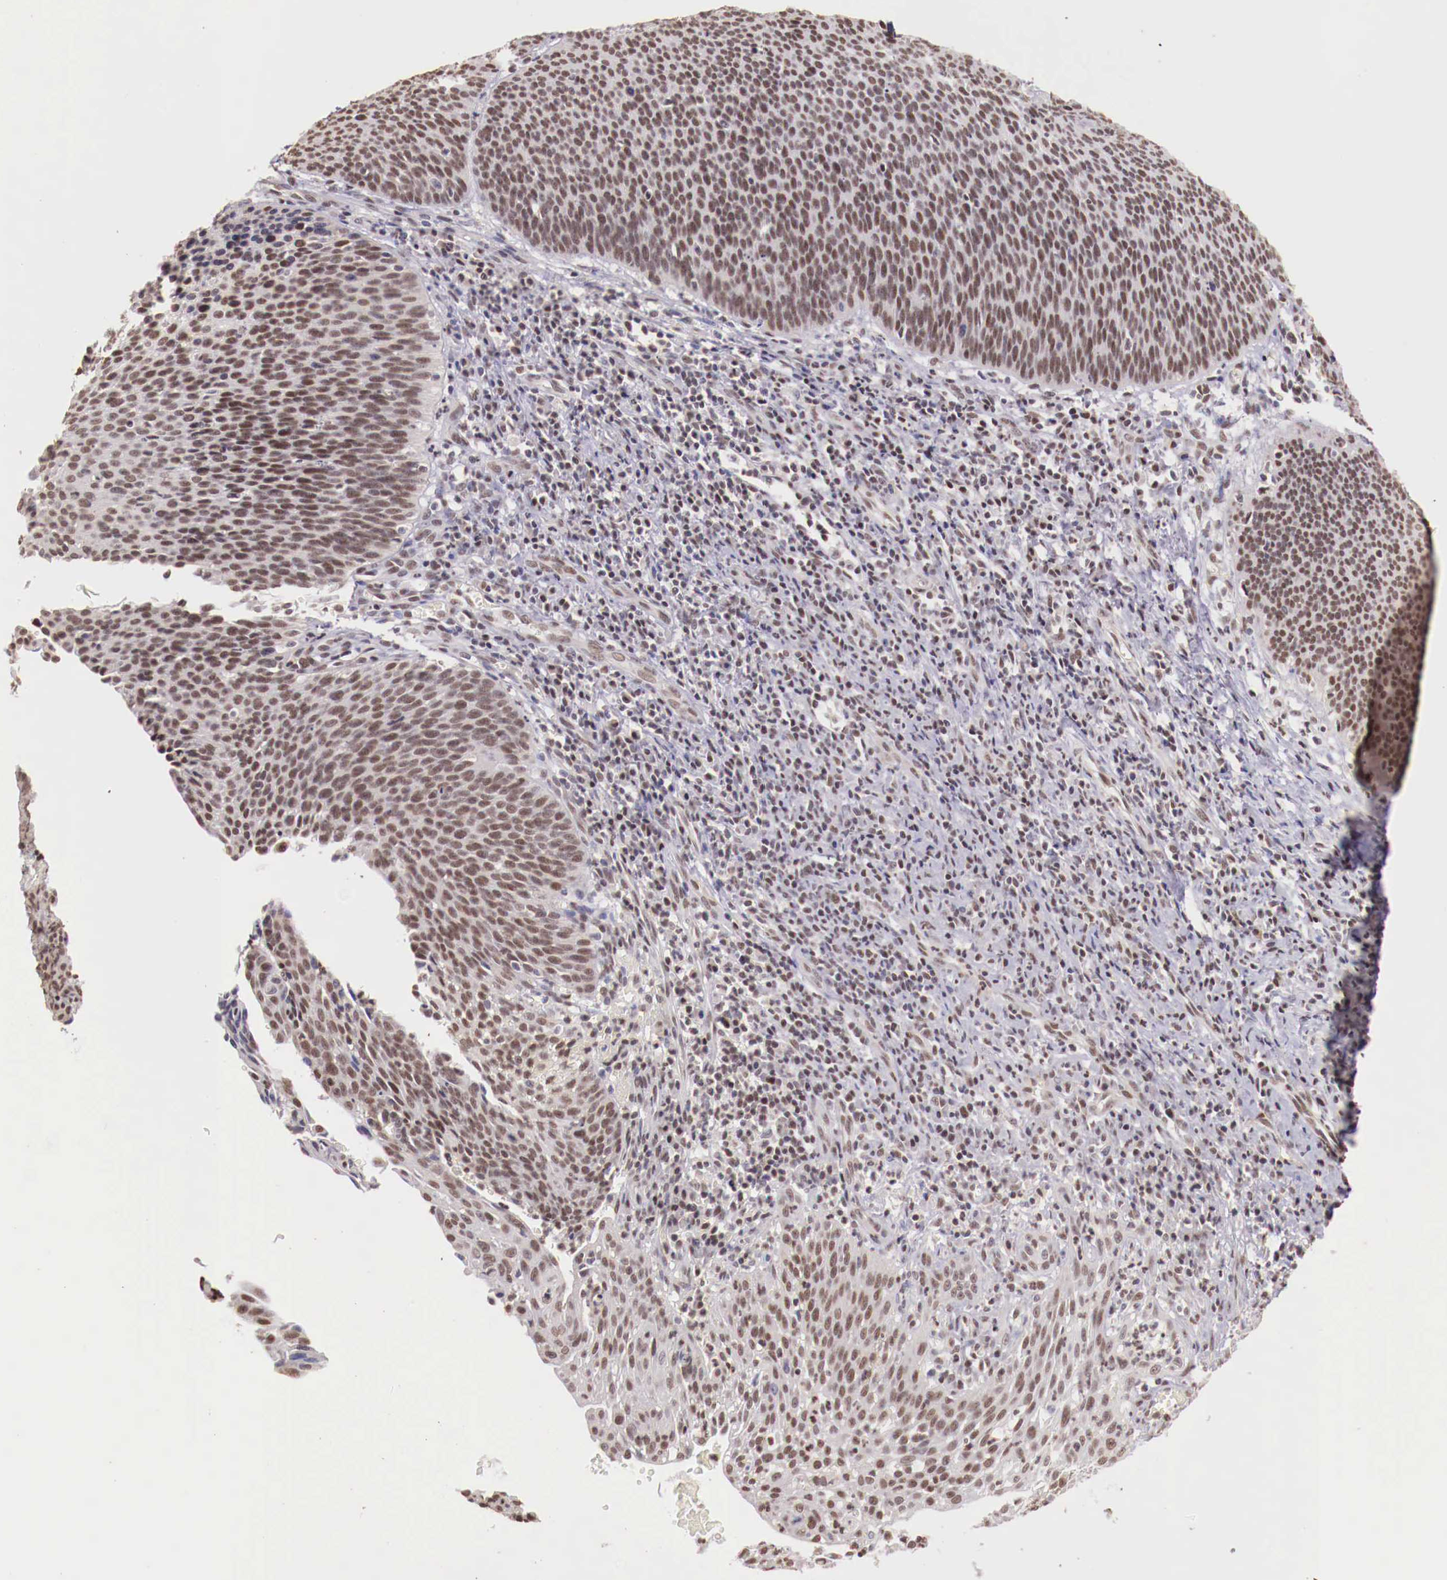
{"staining": {"intensity": "weak", "quantity": ">75%", "location": "nuclear"}, "tissue": "cervical cancer", "cell_type": "Tumor cells", "image_type": "cancer", "snomed": [{"axis": "morphology", "description": "Squamous cell carcinoma, NOS"}, {"axis": "topography", "description": "Cervix"}], "caption": "IHC of cervical cancer reveals low levels of weak nuclear staining in approximately >75% of tumor cells.", "gene": "SP1", "patient": {"sex": "female", "age": 41}}